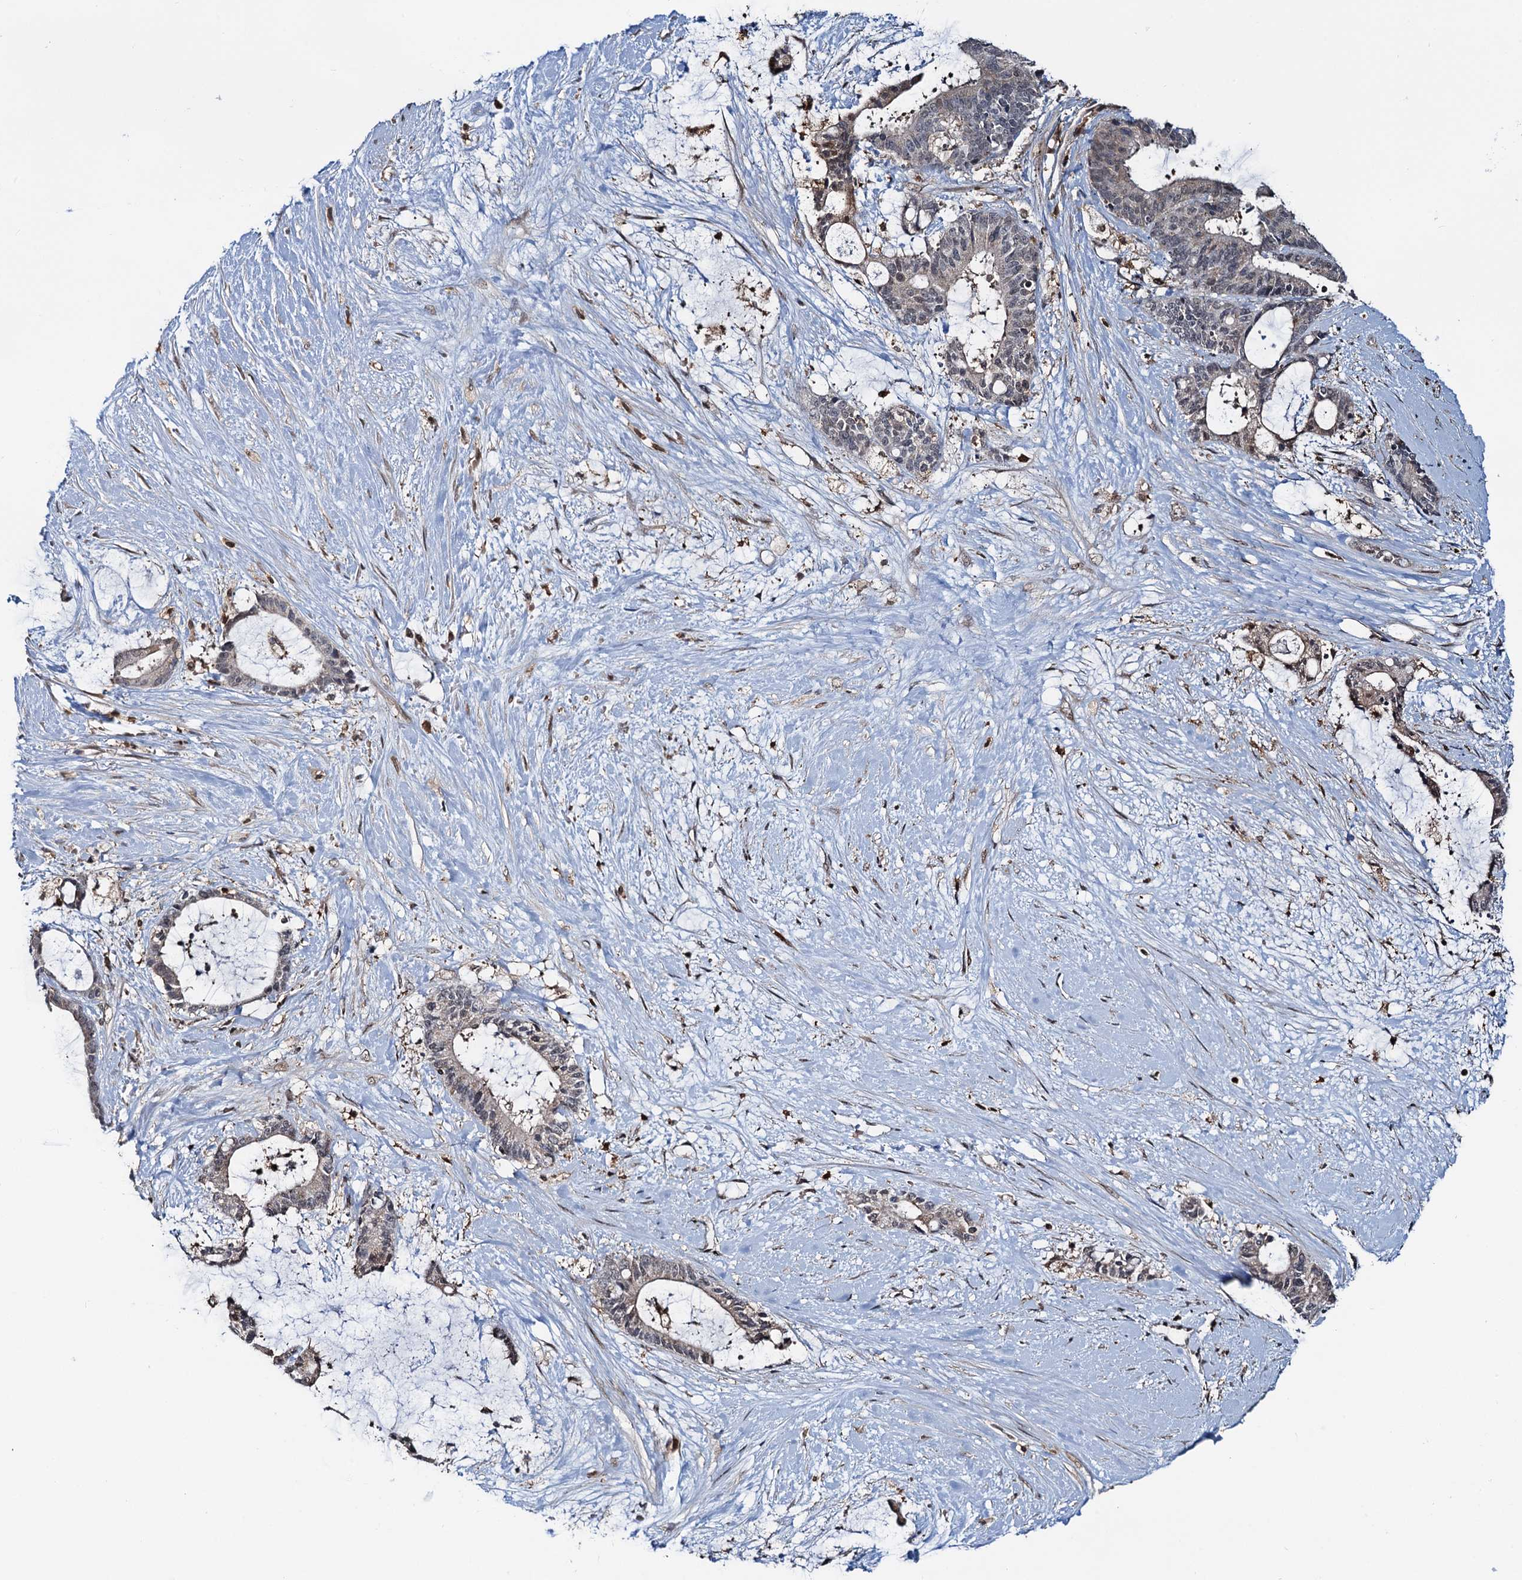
{"staining": {"intensity": "negative", "quantity": "none", "location": "none"}, "tissue": "liver cancer", "cell_type": "Tumor cells", "image_type": "cancer", "snomed": [{"axis": "morphology", "description": "Normal tissue, NOS"}, {"axis": "morphology", "description": "Cholangiocarcinoma"}, {"axis": "topography", "description": "Liver"}, {"axis": "topography", "description": "Peripheral nerve tissue"}], "caption": "IHC histopathology image of human cholangiocarcinoma (liver) stained for a protein (brown), which exhibits no expression in tumor cells.", "gene": "ZNF609", "patient": {"sex": "female", "age": 73}}